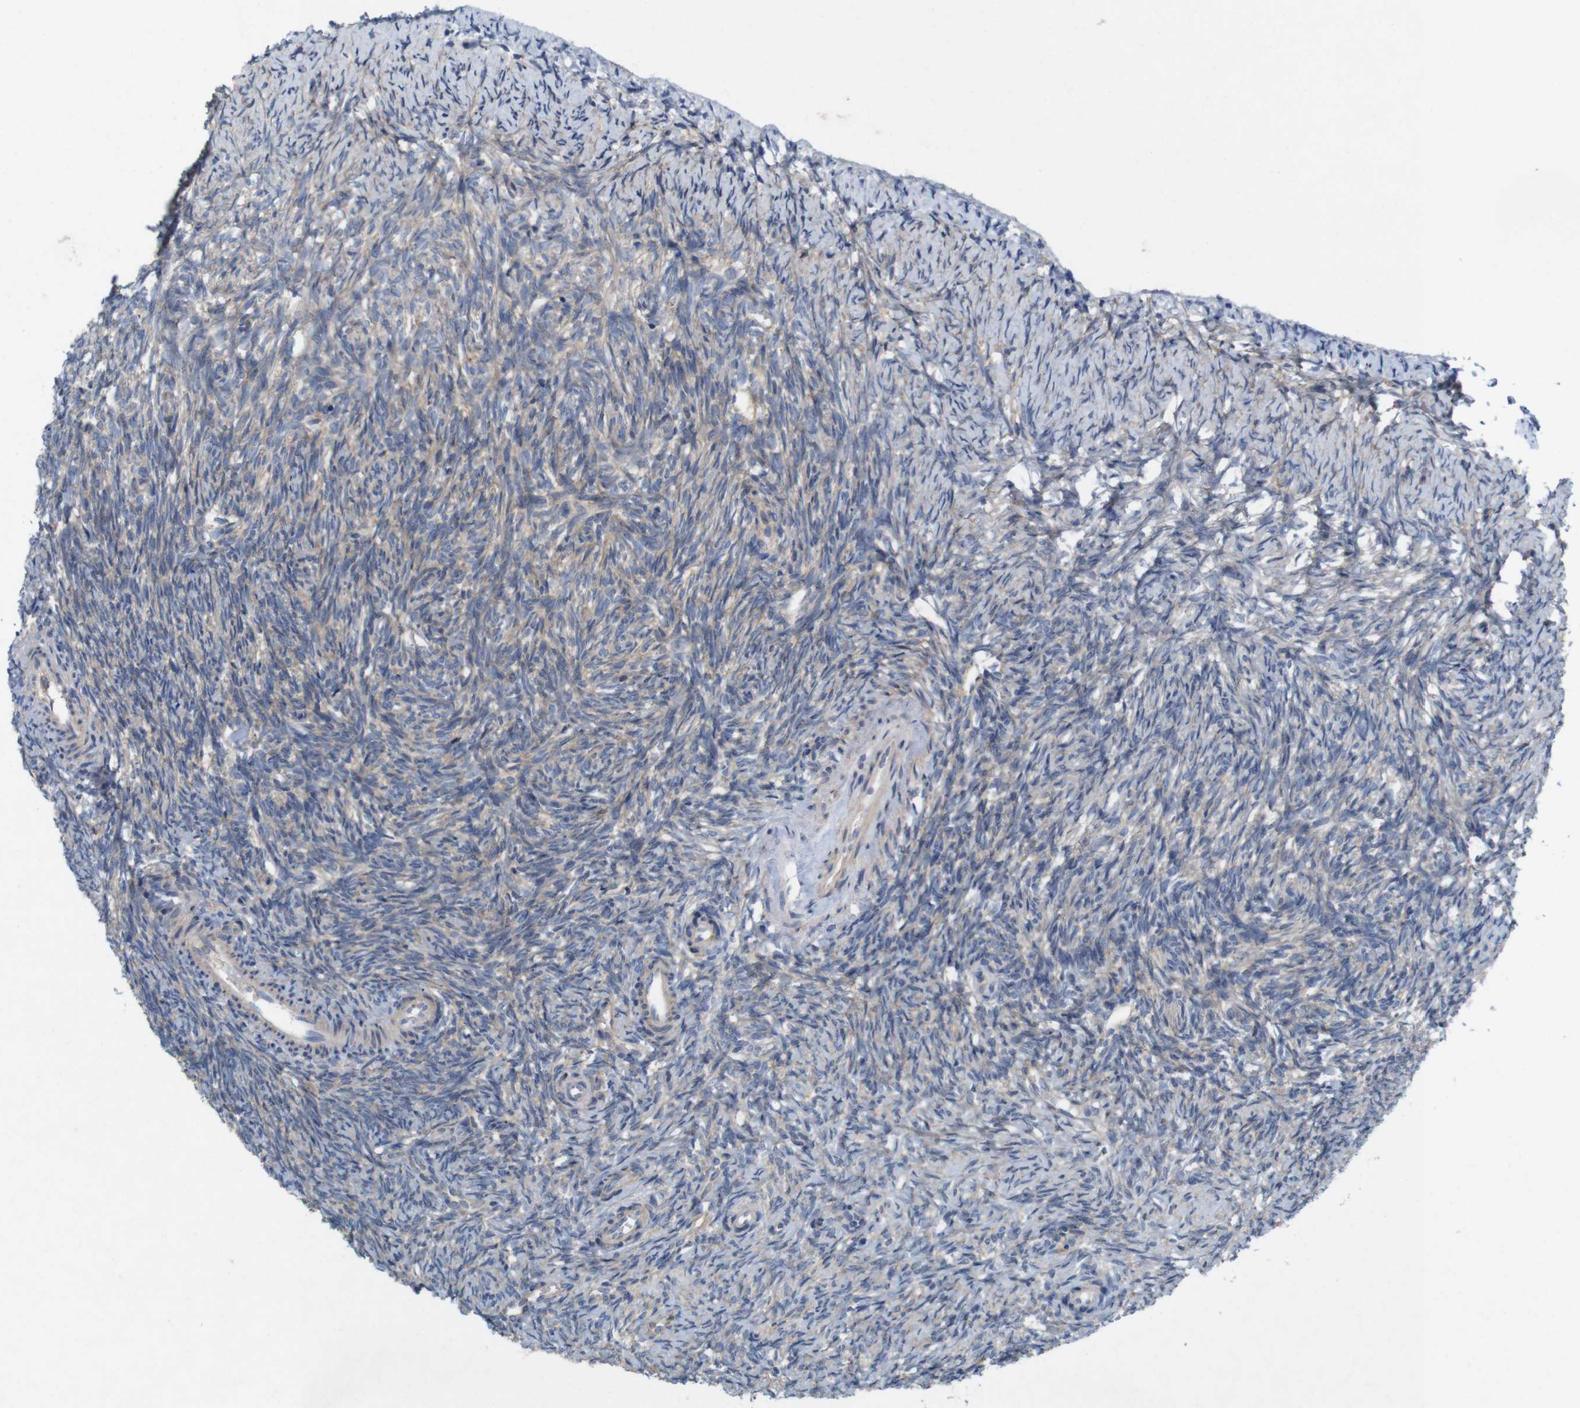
{"staining": {"intensity": "weak", "quantity": ">75%", "location": "cytoplasmic/membranous"}, "tissue": "ovary", "cell_type": "Ovarian stroma cells", "image_type": "normal", "snomed": [{"axis": "morphology", "description": "Normal tissue, NOS"}, {"axis": "topography", "description": "Ovary"}], "caption": "Immunohistochemistry staining of unremarkable ovary, which exhibits low levels of weak cytoplasmic/membranous positivity in approximately >75% of ovarian stroma cells indicating weak cytoplasmic/membranous protein staining. The staining was performed using DAB (brown) for protein detection and nuclei were counterstained in hematoxylin (blue).", "gene": "SIGLEC8", "patient": {"sex": "female", "age": 41}}